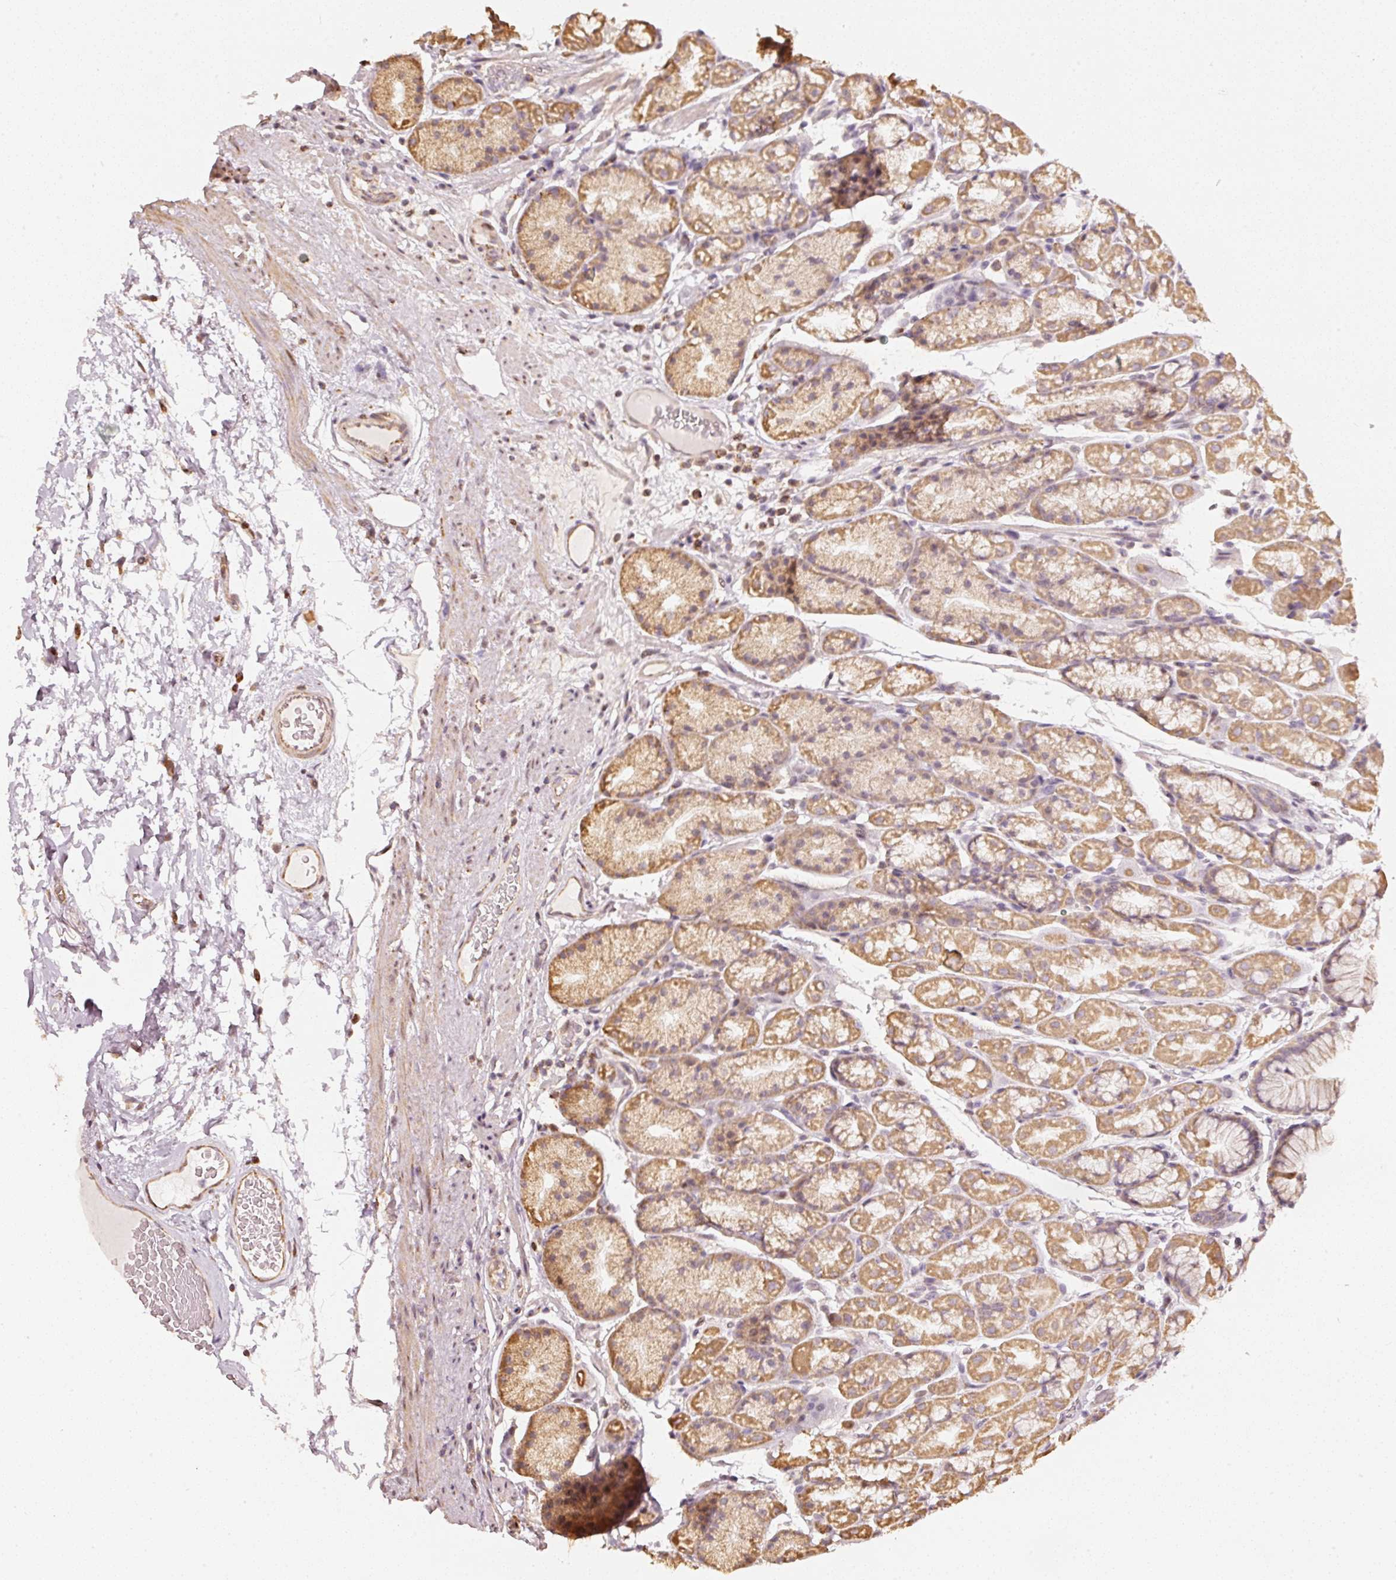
{"staining": {"intensity": "moderate", "quantity": "25%-75%", "location": "cytoplasmic/membranous"}, "tissue": "stomach", "cell_type": "Glandular cells", "image_type": "normal", "snomed": [{"axis": "morphology", "description": "Normal tissue, NOS"}, {"axis": "topography", "description": "Stomach, lower"}], "caption": "Stomach stained with IHC shows moderate cytoplasmic/membranous staining in about 25%-75% of glandular cells.", "gene": "RAB35", "patient": {"sex": "male", "age": 67}}